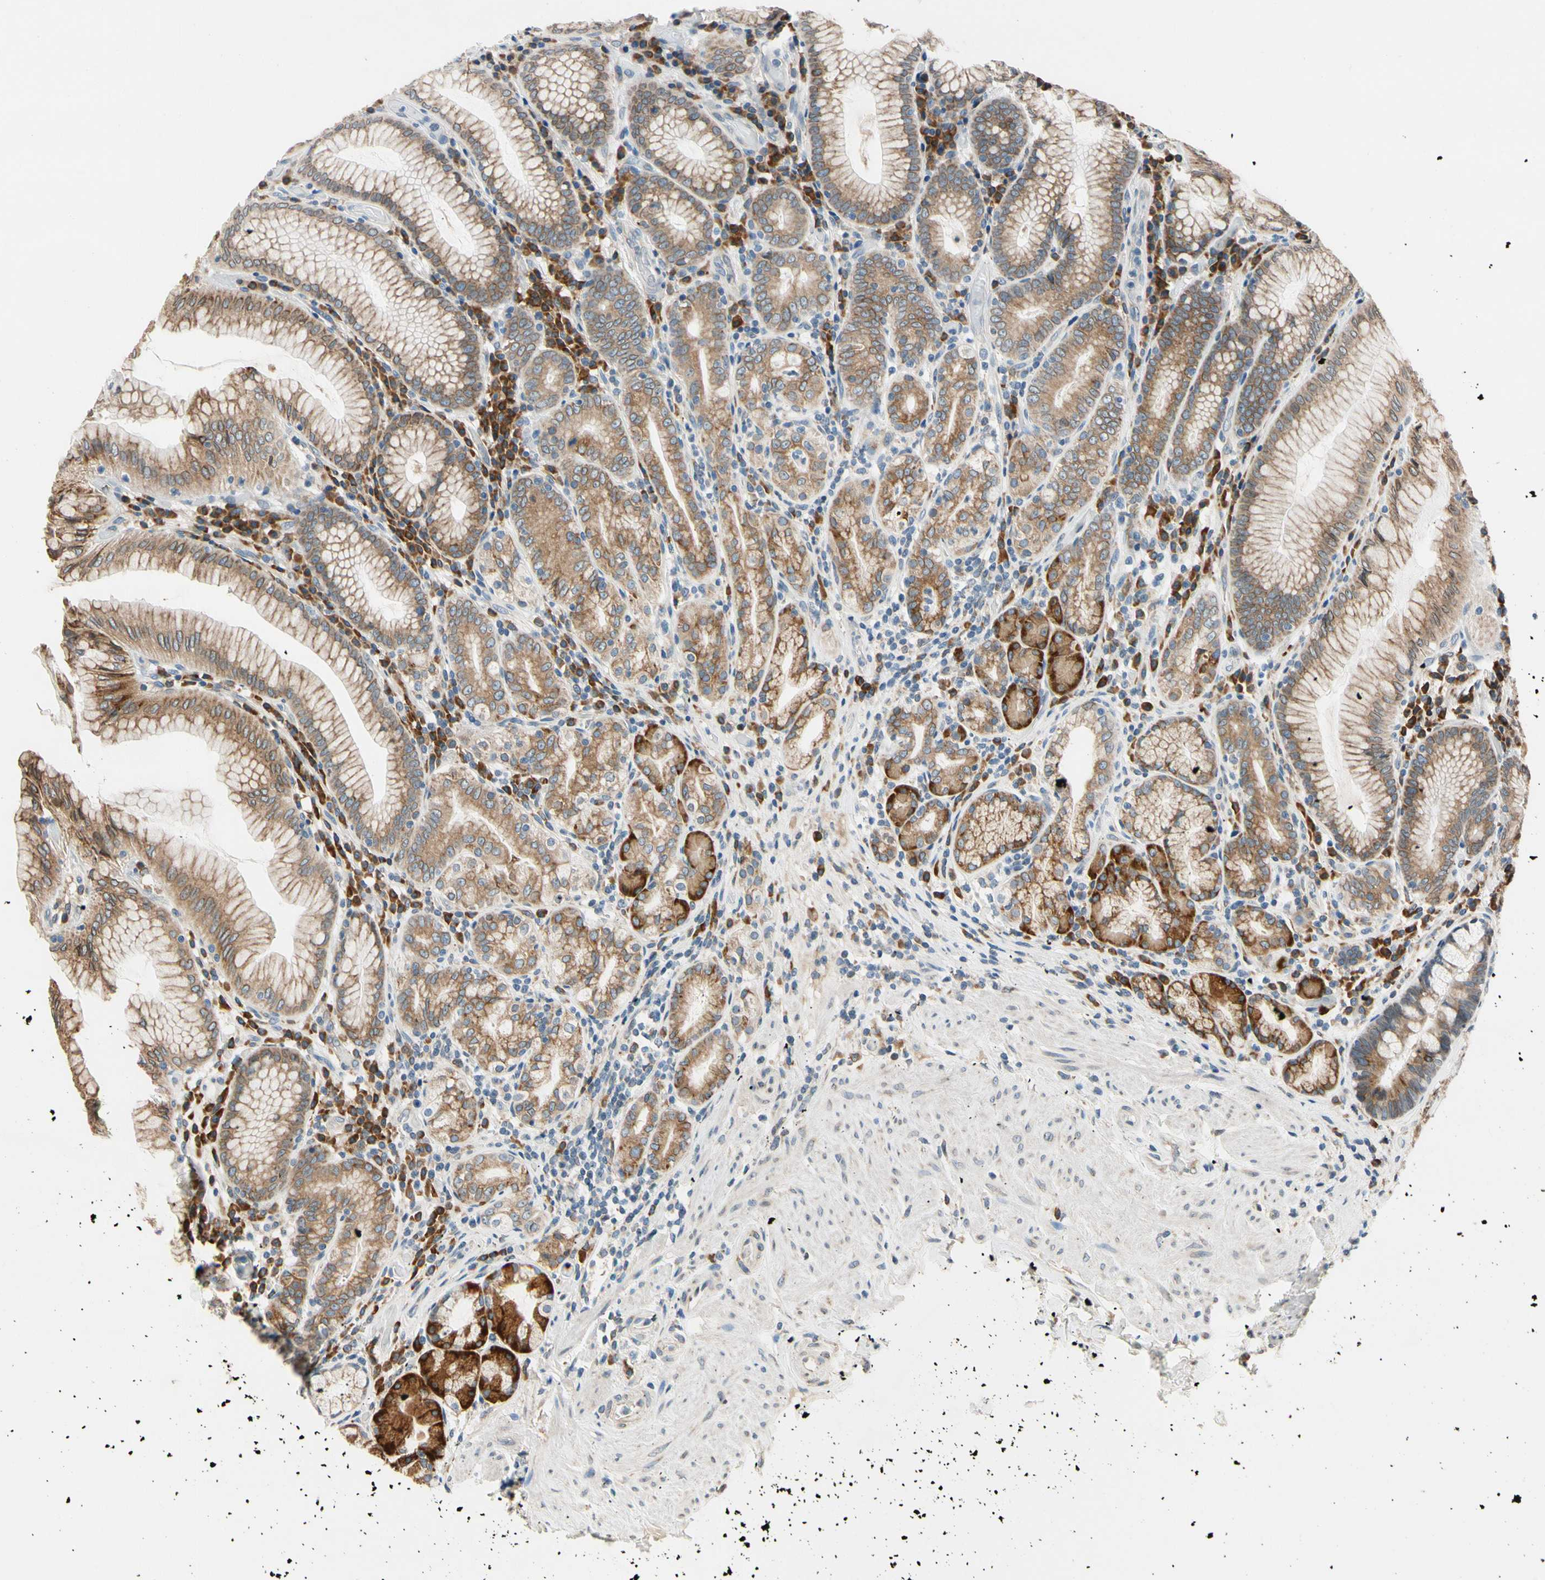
{"staining": {"intensity": "moderate", "quantity": ">75%", "location": "cytoplasmic/membranous"}, "tissue": "stomach", "cell_type": "Glandular cells", "image_type": "normal", "snomed": [{"axis": "morphology", "description": "Normal tissue, NOS"}, {"axis": "topography", "description": "Stomach, lower"}], "caption": "IHC staining of unremarkable stomach, which reveals medium levels of moderate cytoplasmic/membranous expression in approximately >75% of glandular cells indicating moderate cytoplasmic/membranous protein positivity. The staining was performed using DAB (brown) for protein detection and nuclei were counterstained in hematoxylin (blue).", "gene": "RPN2", "patient": {"sex": "female", "age": 76}}